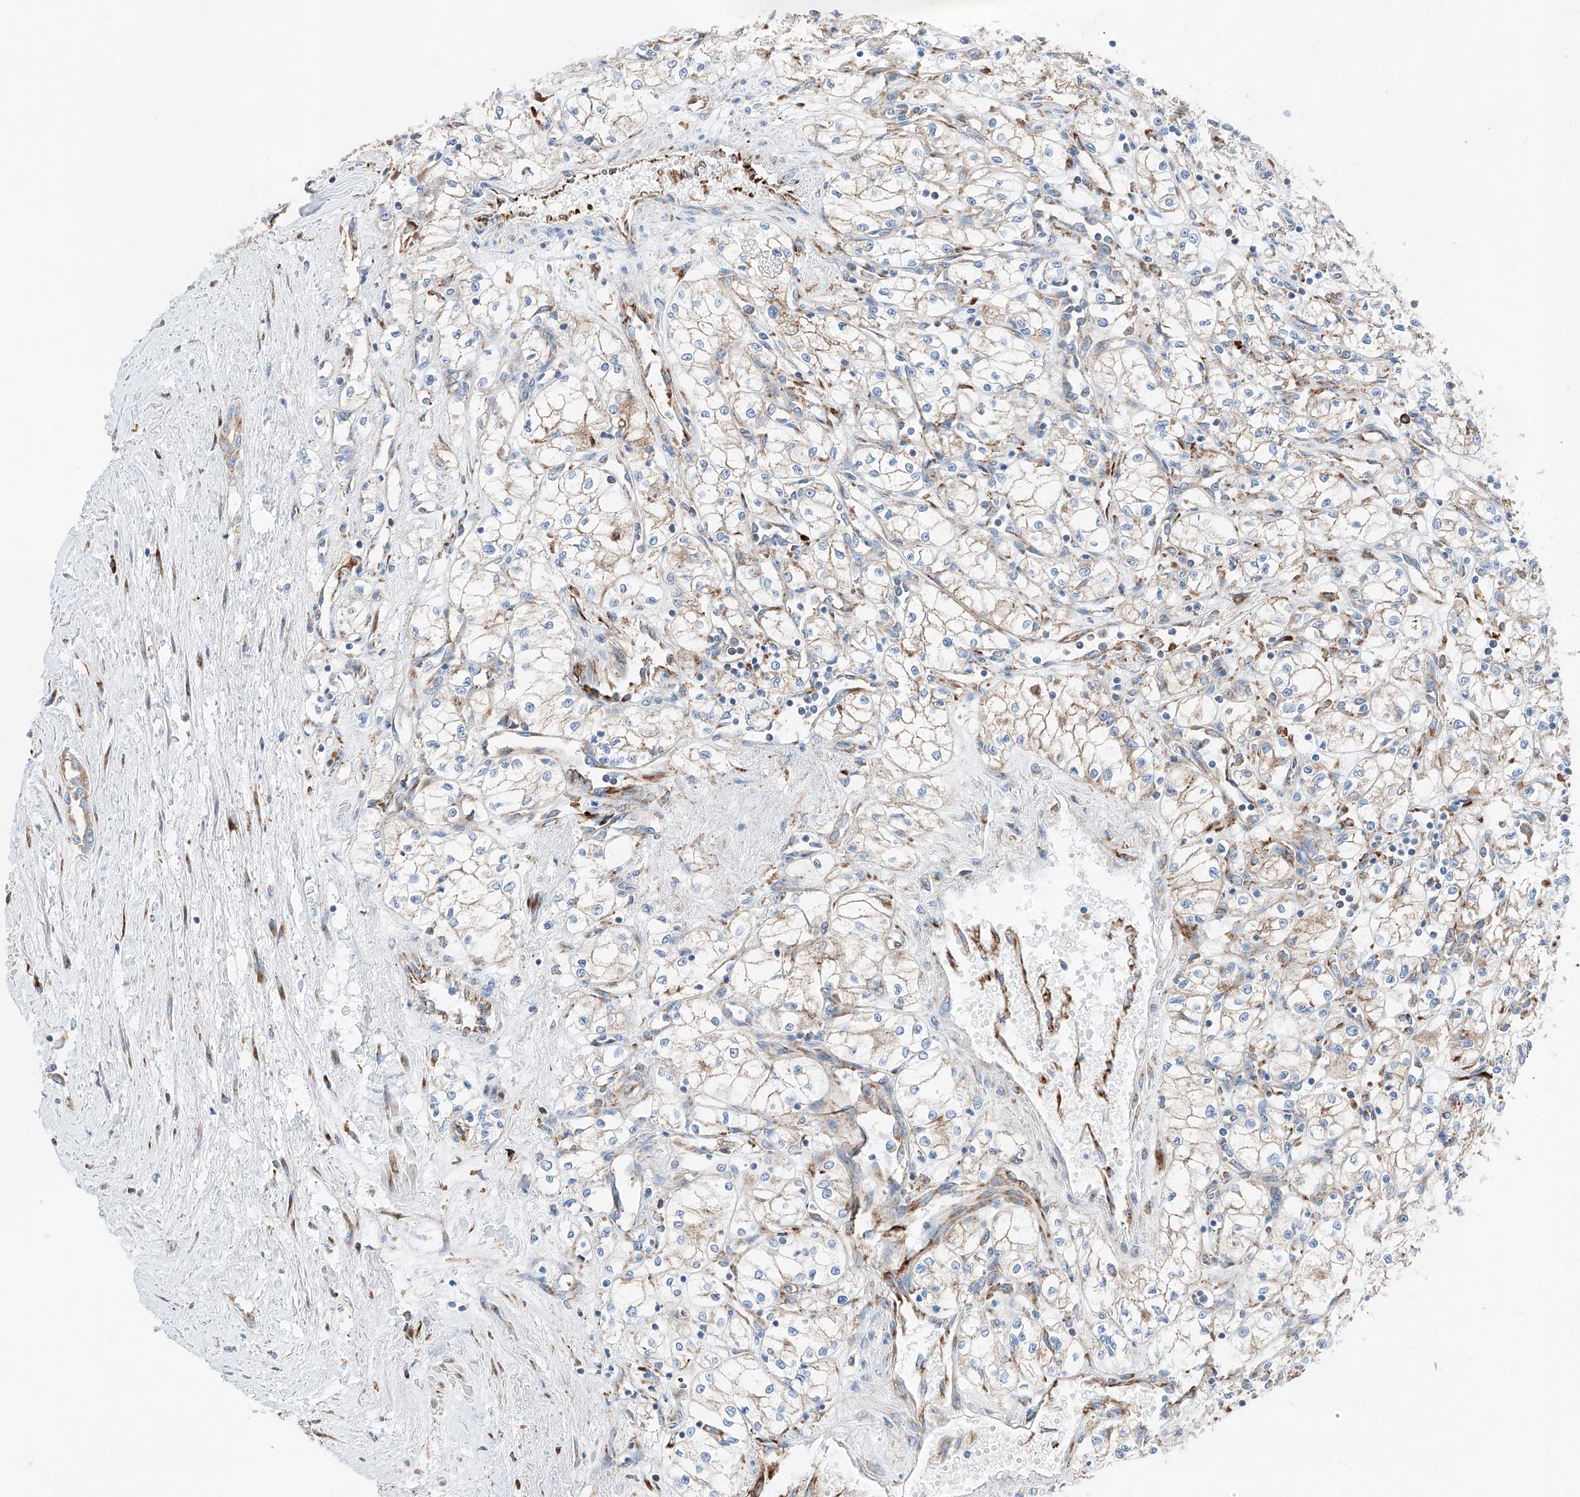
{"staining": {"intensity": "weak", "quantity": "<25%", "location": "cytoplasmic/membranous"}, "tissue": "renal cancer", "cell_type": "Tumor cells", "image_type": "cancer", "snomed": [{"axis": "morphology", "description": "Adenocarcinoma, NOS"}, {"axis": "topography", "description": "Kidney"}], "caption": "High magnification brightfield microscopy of adenocarcinoma (renal) stained with DAB (3,3'-diaminobenzidine) (brown) and counterstained with hematoxylin (blue): tumor cells show no significant staining.", "gene": "CRELD1", "patient": {"sex": "male", "age": 59}}